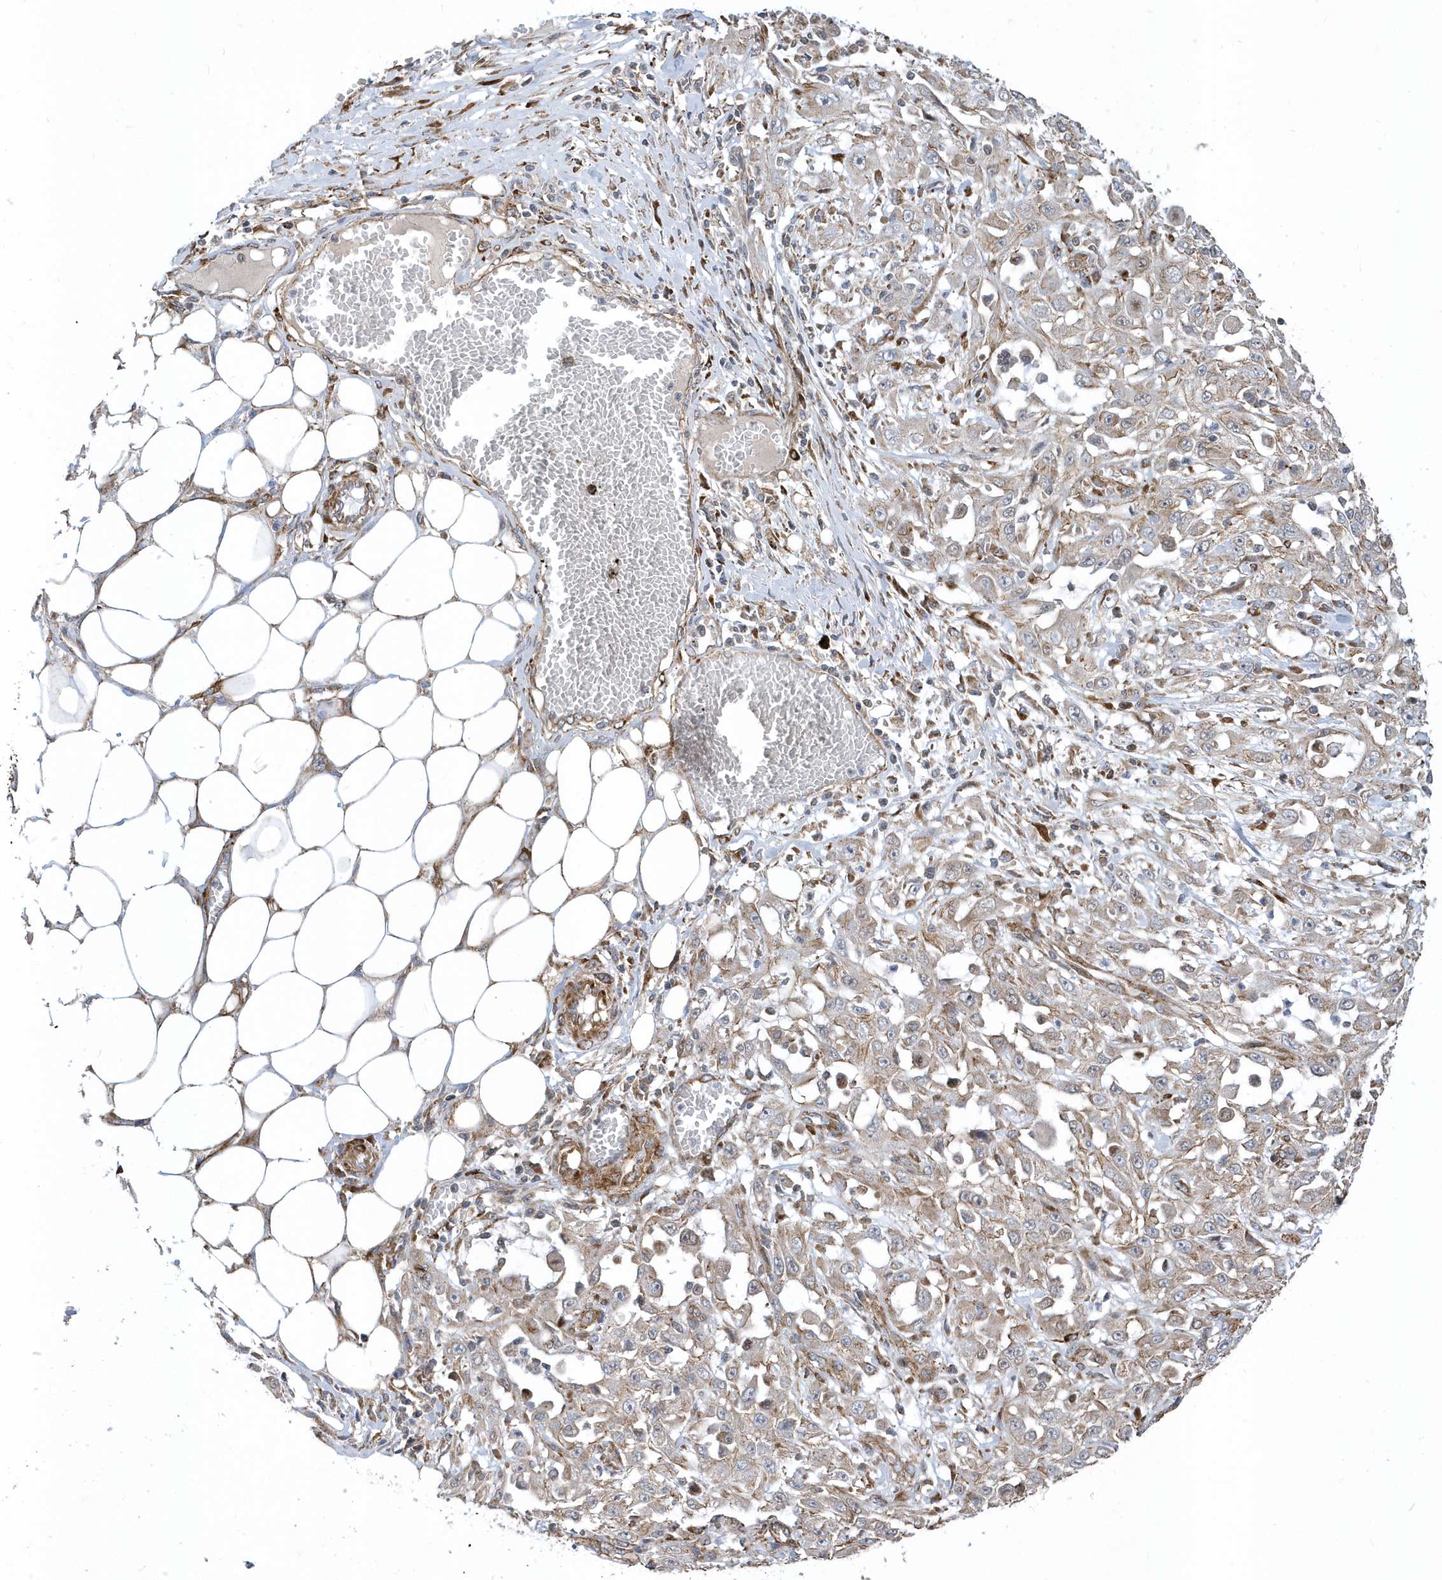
{"staining": {"intensity": "weak", "quantity": "25%-75%", "location": "cytoplasmic/membranous"}, "tissue": "skin cancer", "cell_type": "Tumor cells", "image_type": "cancer", "snomed": [{"axis": "morphology", "description": "Squamous cell carcinoma, NOS"}, {"axis": "morphology", "description": "Squamous cell carcinoma, metastatic, NOS"}, {"axis": "topography", "description": "Skin"}, {"axis": "topography", "description": "Lymph node"}], "caption": "Protein expression analysis of human skin cancer (squamous cell carcinoma) reveals weak cytoplasmic/membranous positivity in about 25%-75% of tumor cells.", "gene": "HRH4", "patient": {"sex": "male", "age": 75}}